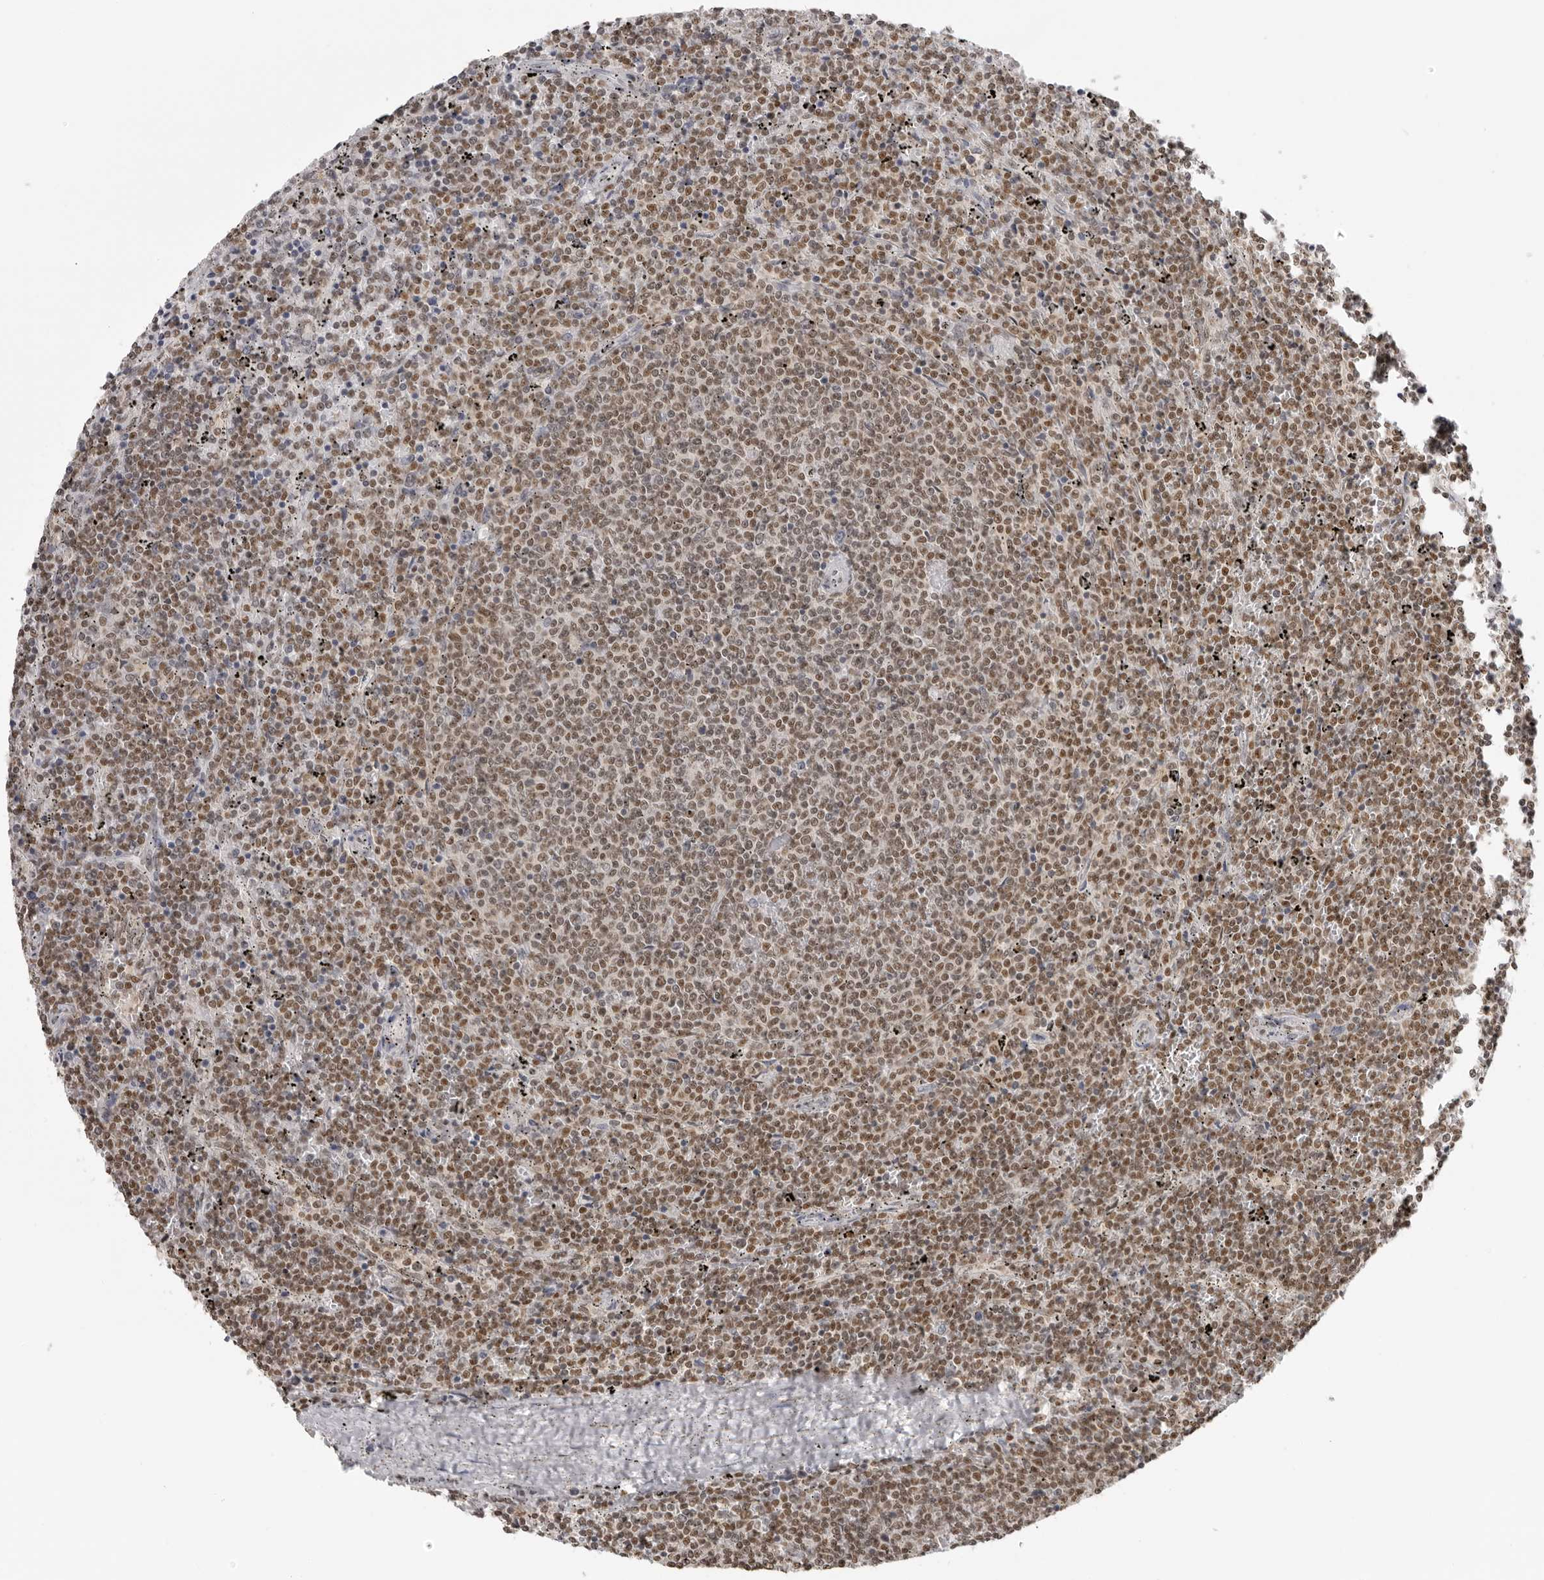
{"staining": {"intensity": "moderate", "quantity": ">75%", "location": "nuclear"}, "tissue": "lymphoma", "cell_type": "Tumor cells", "image_type": "cancer", "snomed": [{"axis": "morphology", "description": "Malignant lymphoma, non-Hodgkin's type, Low grade"}, {"axis": "topography", "description": "Spleen"}], "caption": "Tumor cells show moderate nuclear positivity in approximately >75% of cells in lymphoma.", "gene": "RPA2", "patient": {"sex": "female", "age": 50}}